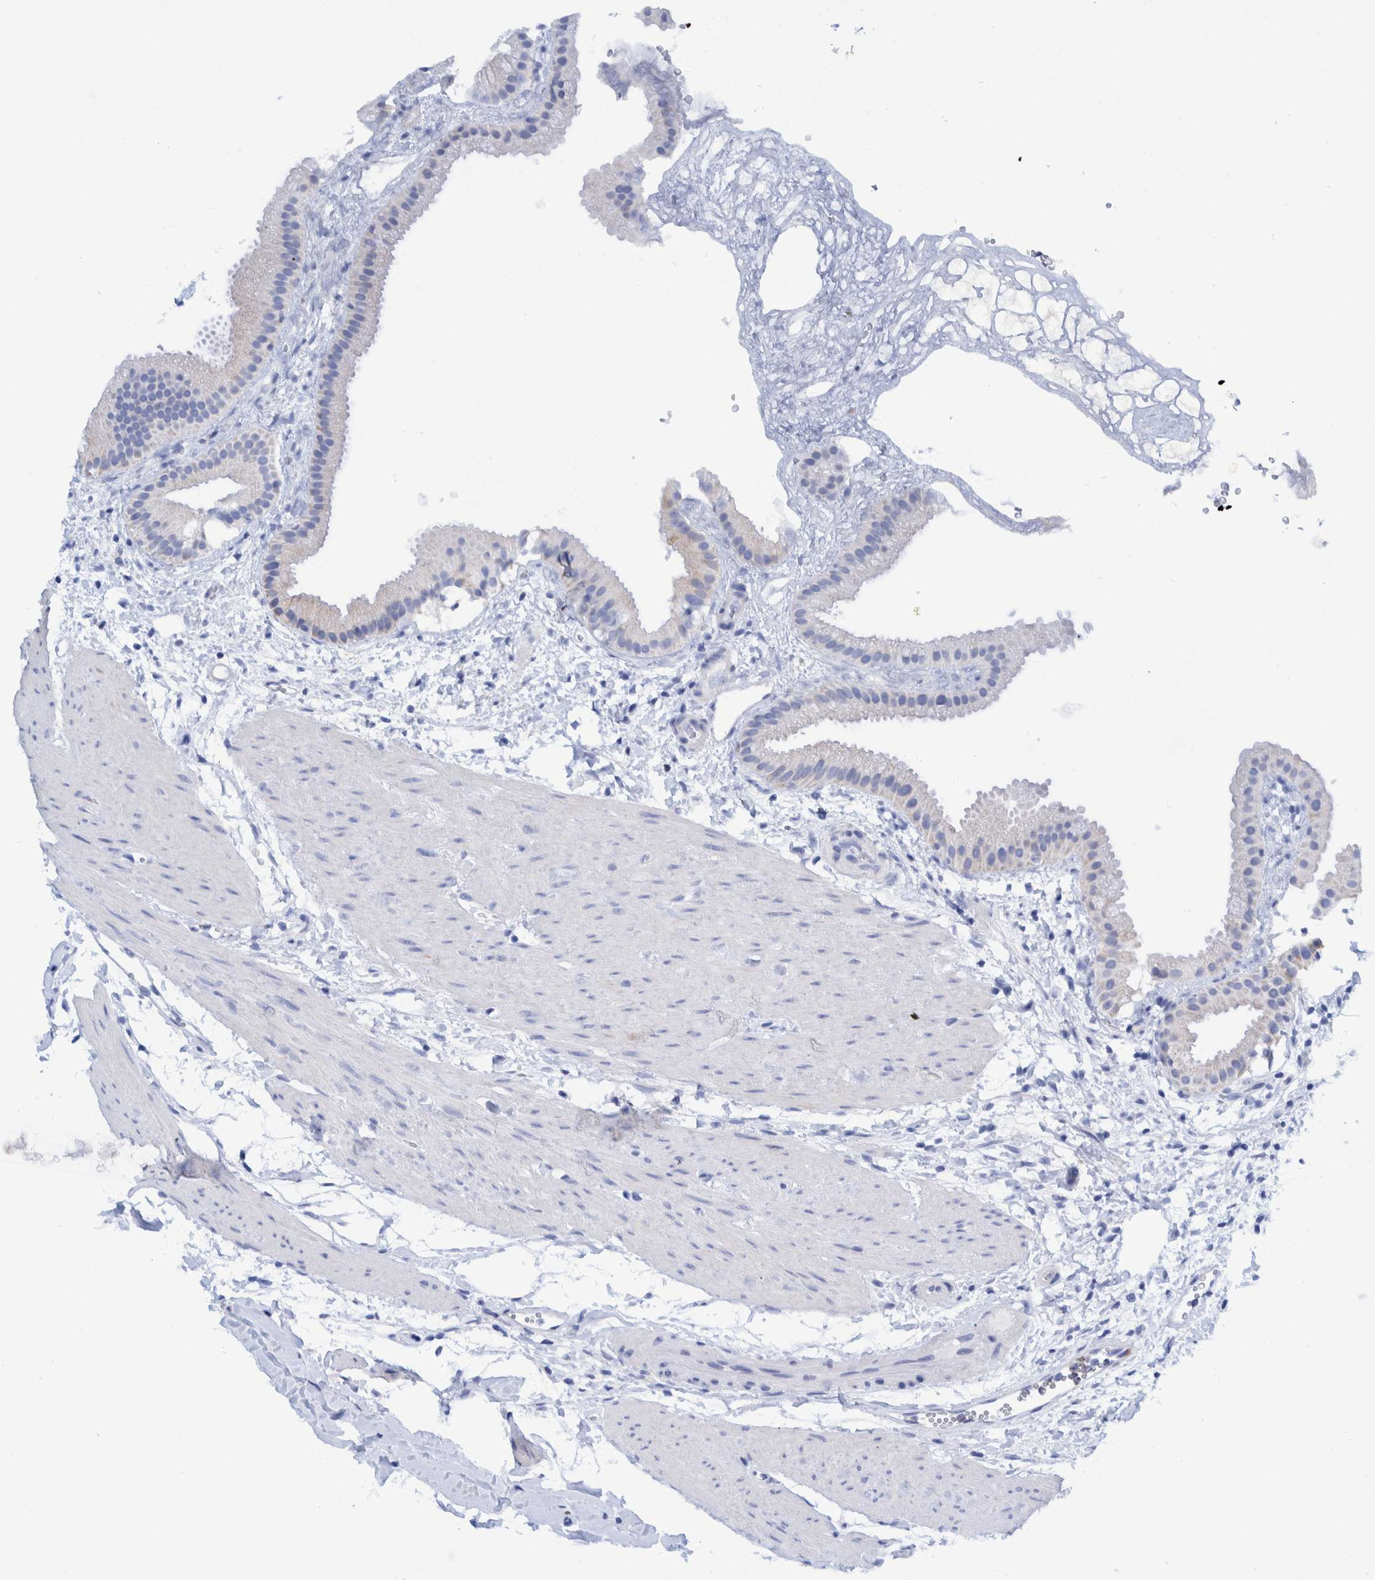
{"staining": {"intensity": "weak", "quantity": "<25%", "location": "cytoplasmic/membranous"}, "tissue": "gallbladder", "cell_type": "Glandular cells", "image_type": "normal", "snomed": [{"axis": "morphology", "description": "Normal tissue, NOS"}, {"axis": "topography", "description": "Gallbladder"}], "caption": "Immunohistochemistry (IHC) of benign human gallbladder exhibits no positivity in glandular cells.", "gene": "KRT14", "patient": {"sex": "female", "age": 64}}